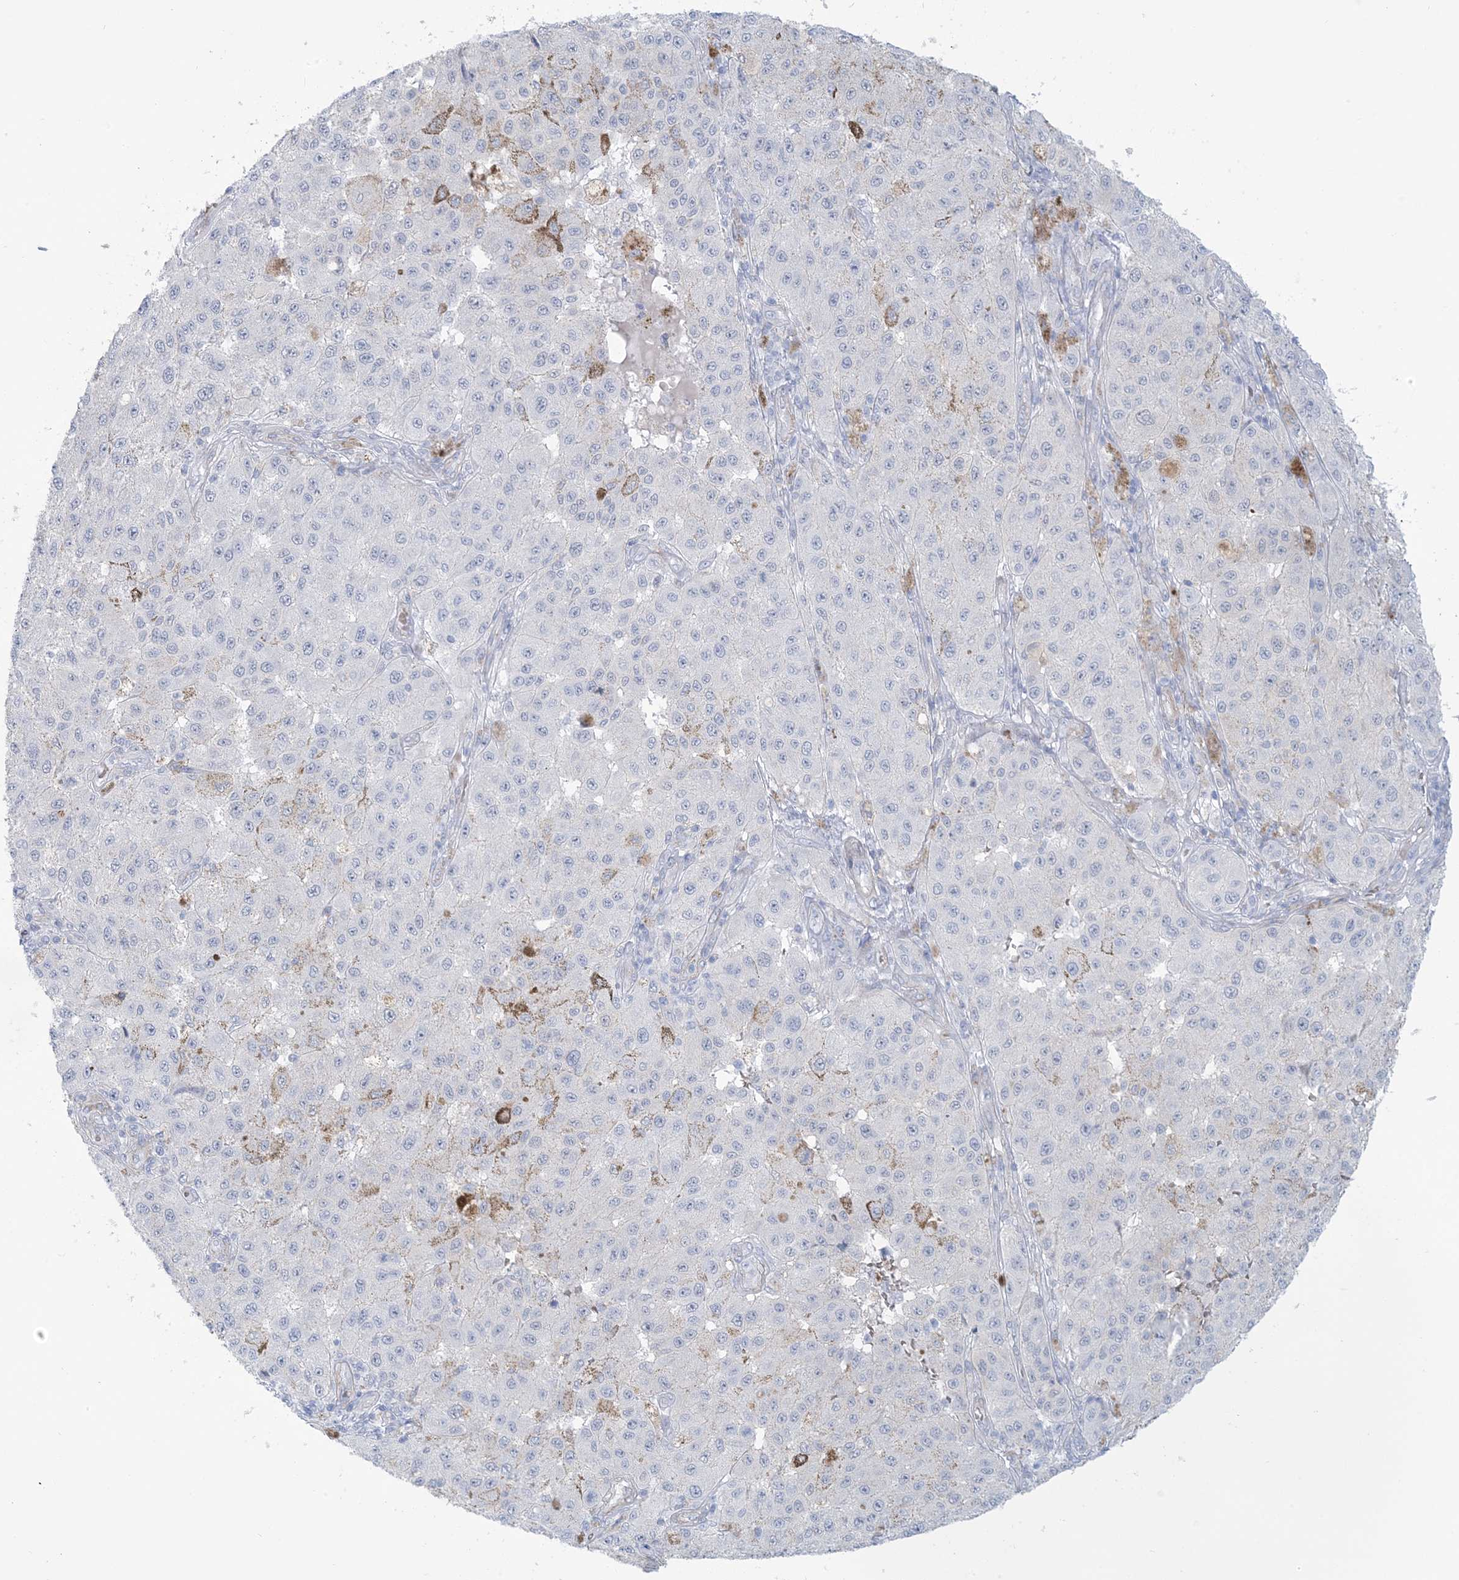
{"staining": {"intensity": "negative", "quantity": "none", "location": "none"}, "tissue": "melanoma", "cell_type": "Tumor cells", "image_type": "cancer", "snomed": [{"axis": "morphology", "description": "Malignant melanoma, NOS"}, {"axis": "topography", "description": "Skin"}], "caption": "Malignant melanoma was stained to show a protein in brown. There is no significant staining in tumor cells.", "gene": "AGXT", "patient": {"sex": "female", "age": 64}}